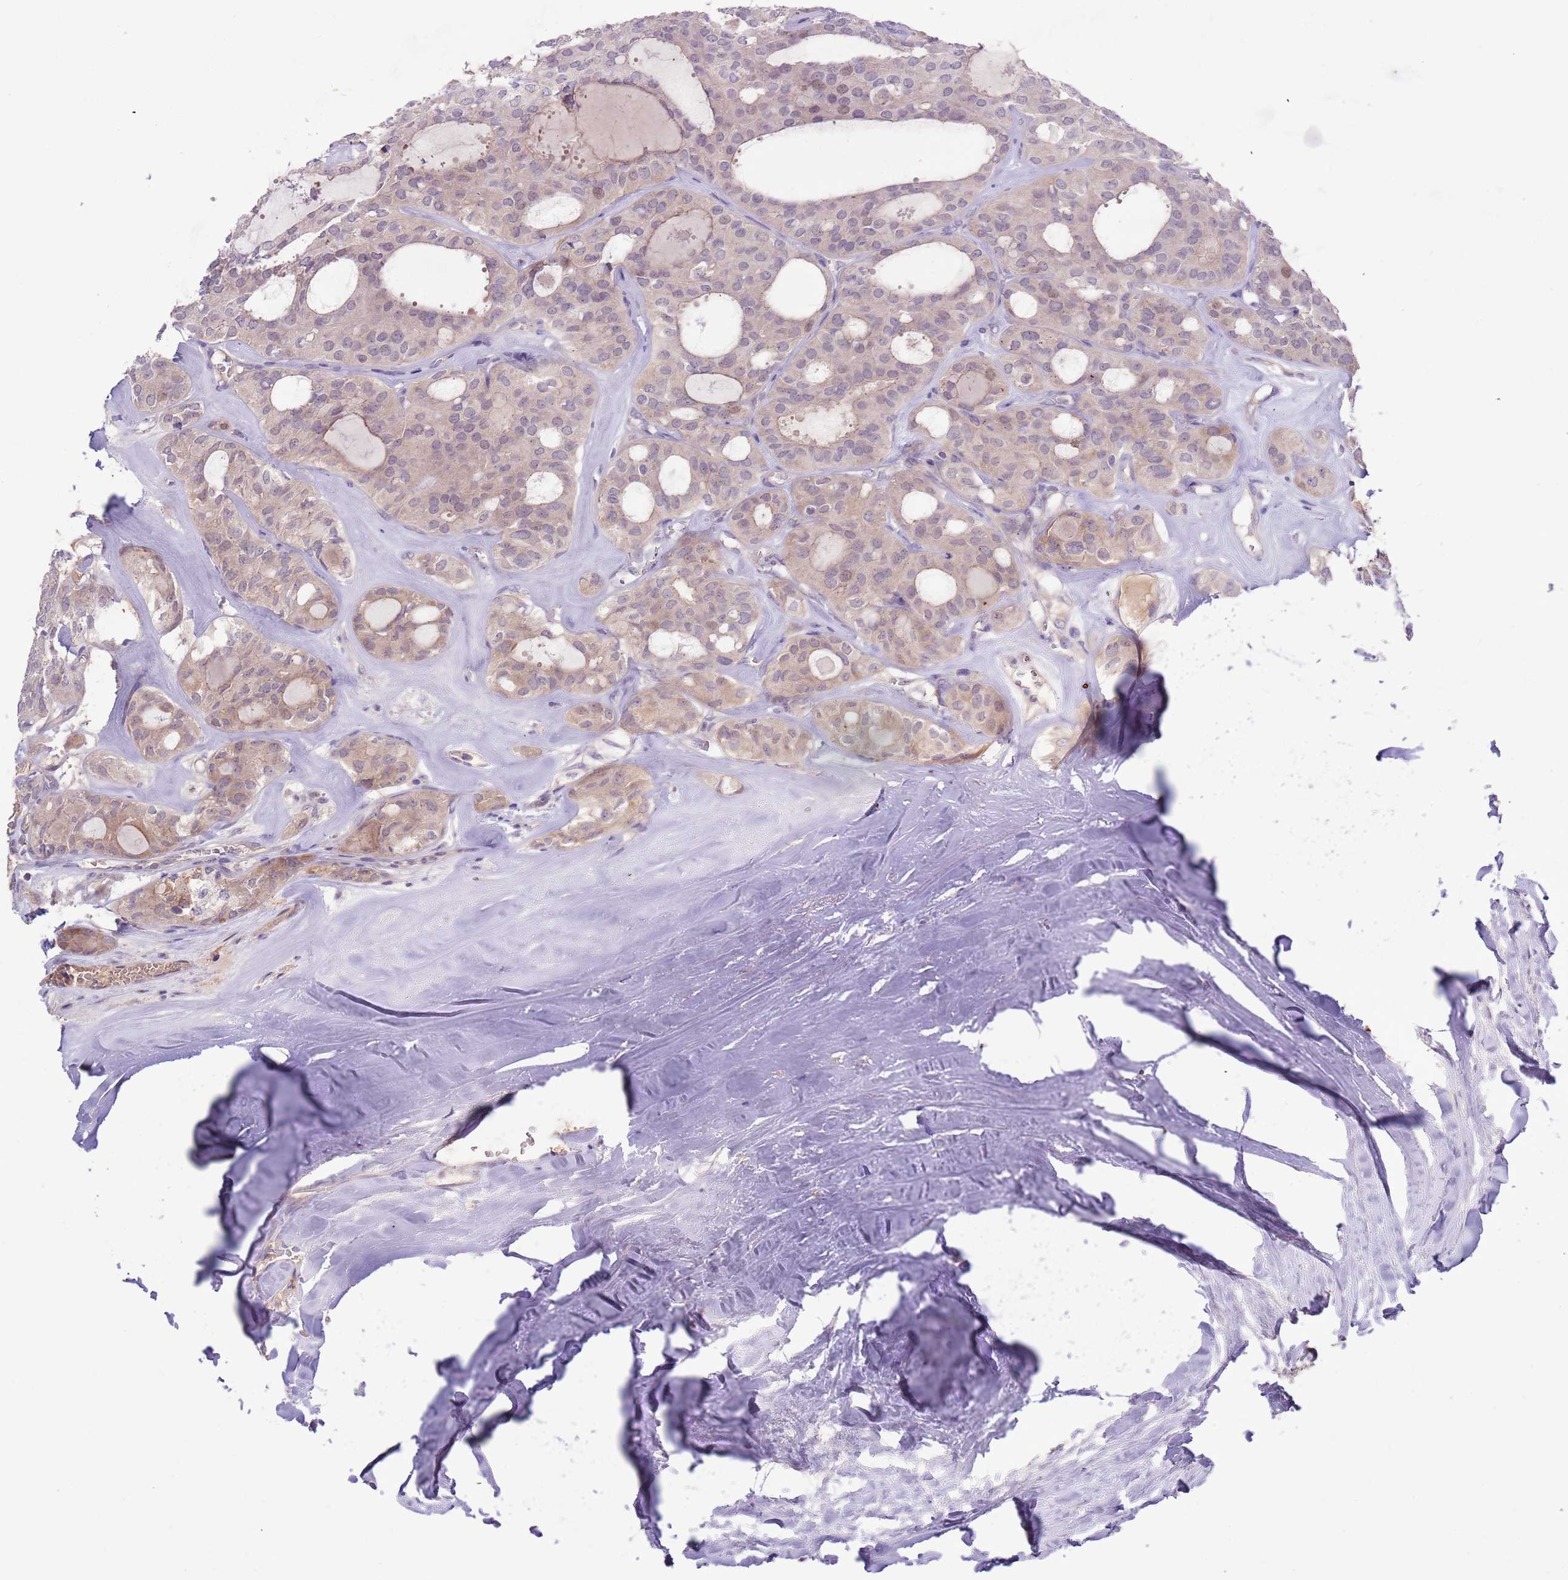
{"staining": {"intensity": "weak", "quantity": "<25%", "location": "cytoplasmic/membranous"}, "tissue": "thyroid cancer", "cell_type": "Tumor cells", "image_type": "cancer", "snomed": [{"axis": "morphology", "description": "Follicular adenoma carcinoma, NOS"}, {"axis": "topography", "description": "Thyroid gland"}], "caption": "An image of human thyroid follicular adenoma carcinoma is negative for staining in tumor cells.", "gene": "SHROOM3", "patient": {"sex": "male", "age": 75}}